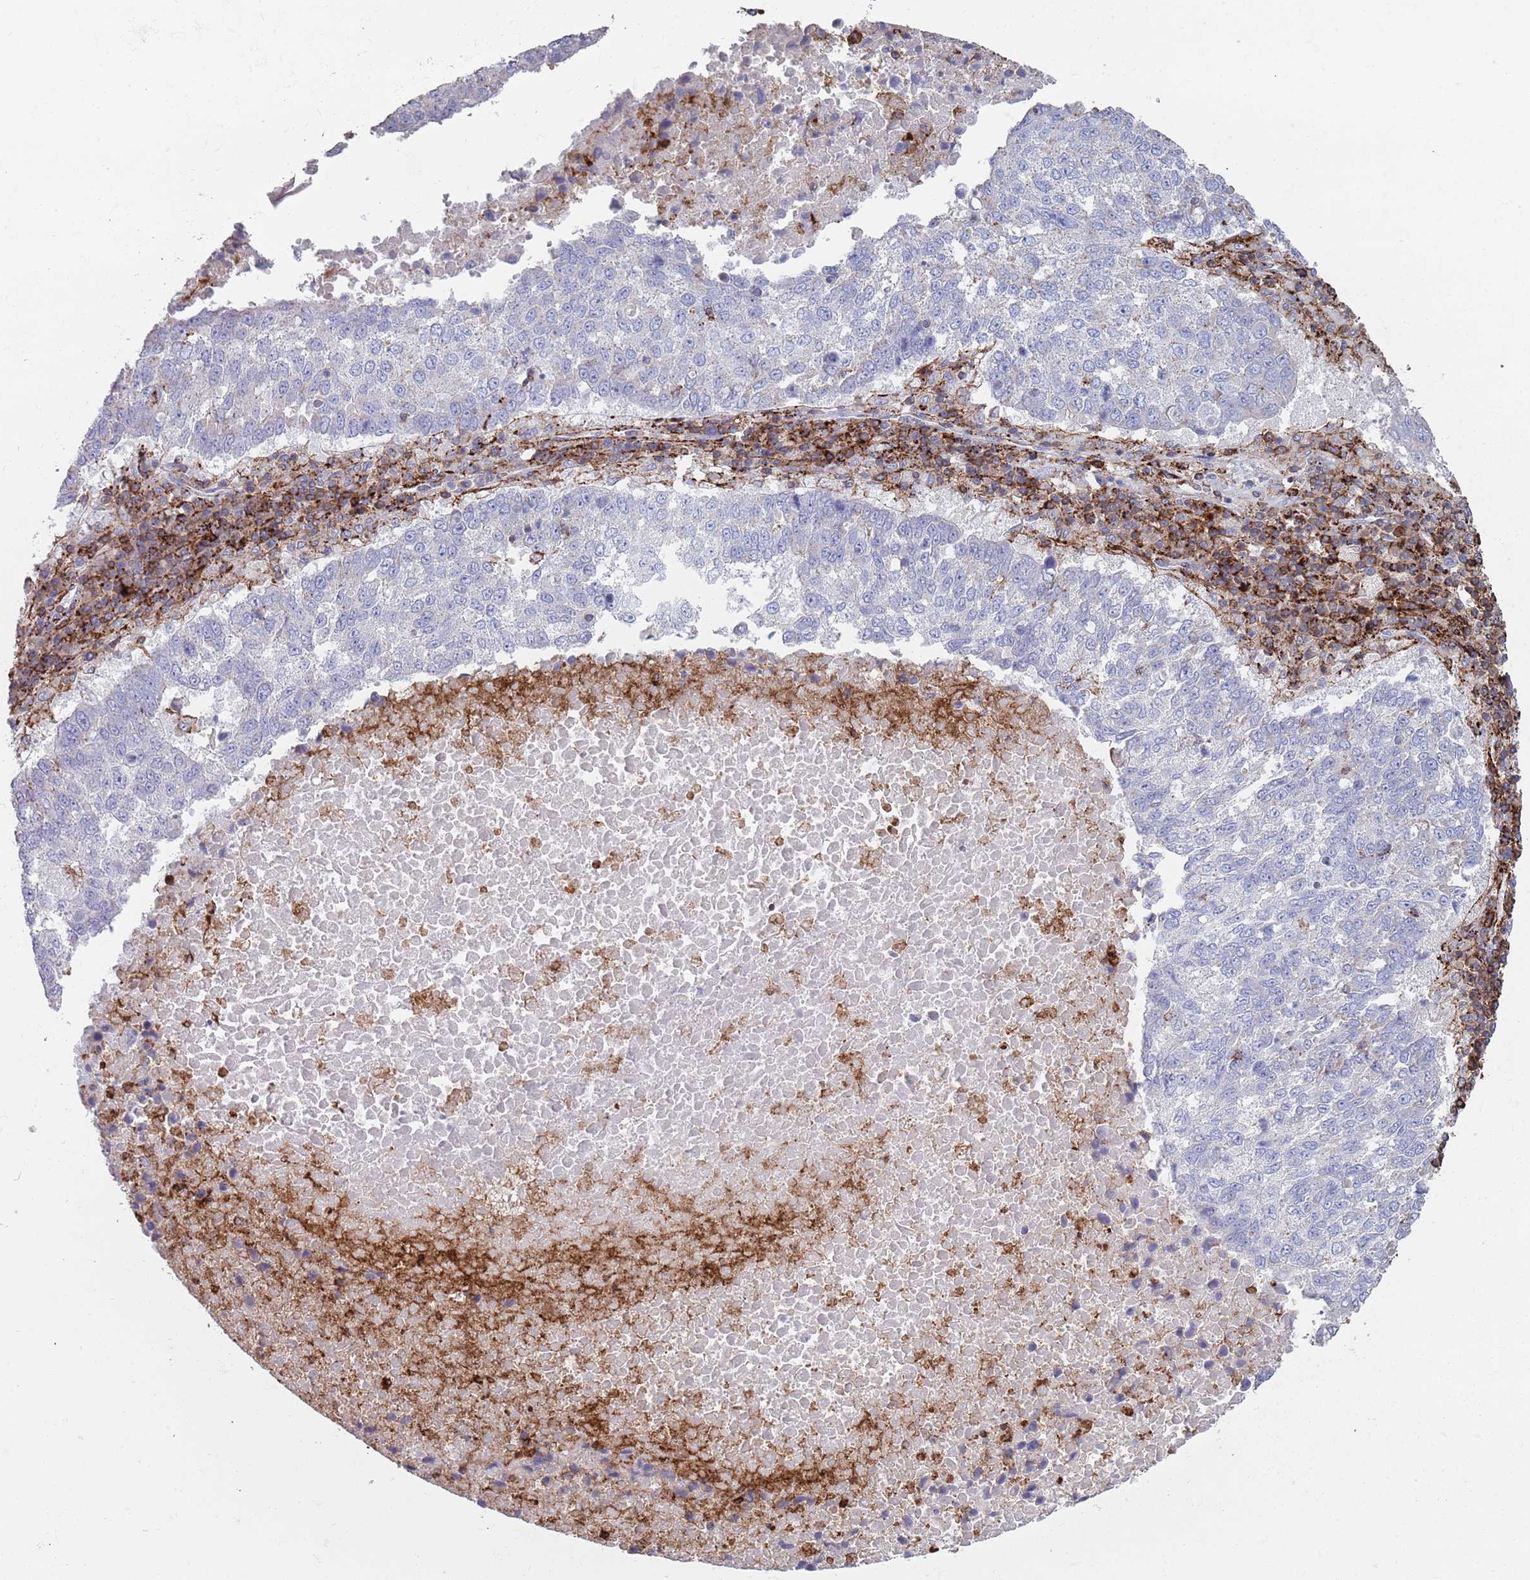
{"staining": {"intensity": "negative", "quantity": "none", "location": "none"}, "tissue": "lung cancer", "cell_type": "Tumor cells", "image_type": "cancer", "snomed": [{"axis": "morphology", "description": "Squamous cell carcinoma, NOS"}, {"axis": "topography", "description": "Lung"}], "caption": "This is an immunohistochemistry (IHC) photomicrograph of human squamous cell carcinoma (lung). There is no expression in tumor cells.", "gene": "RNF144A", "patient": {"sex": "male", "age": 73}}